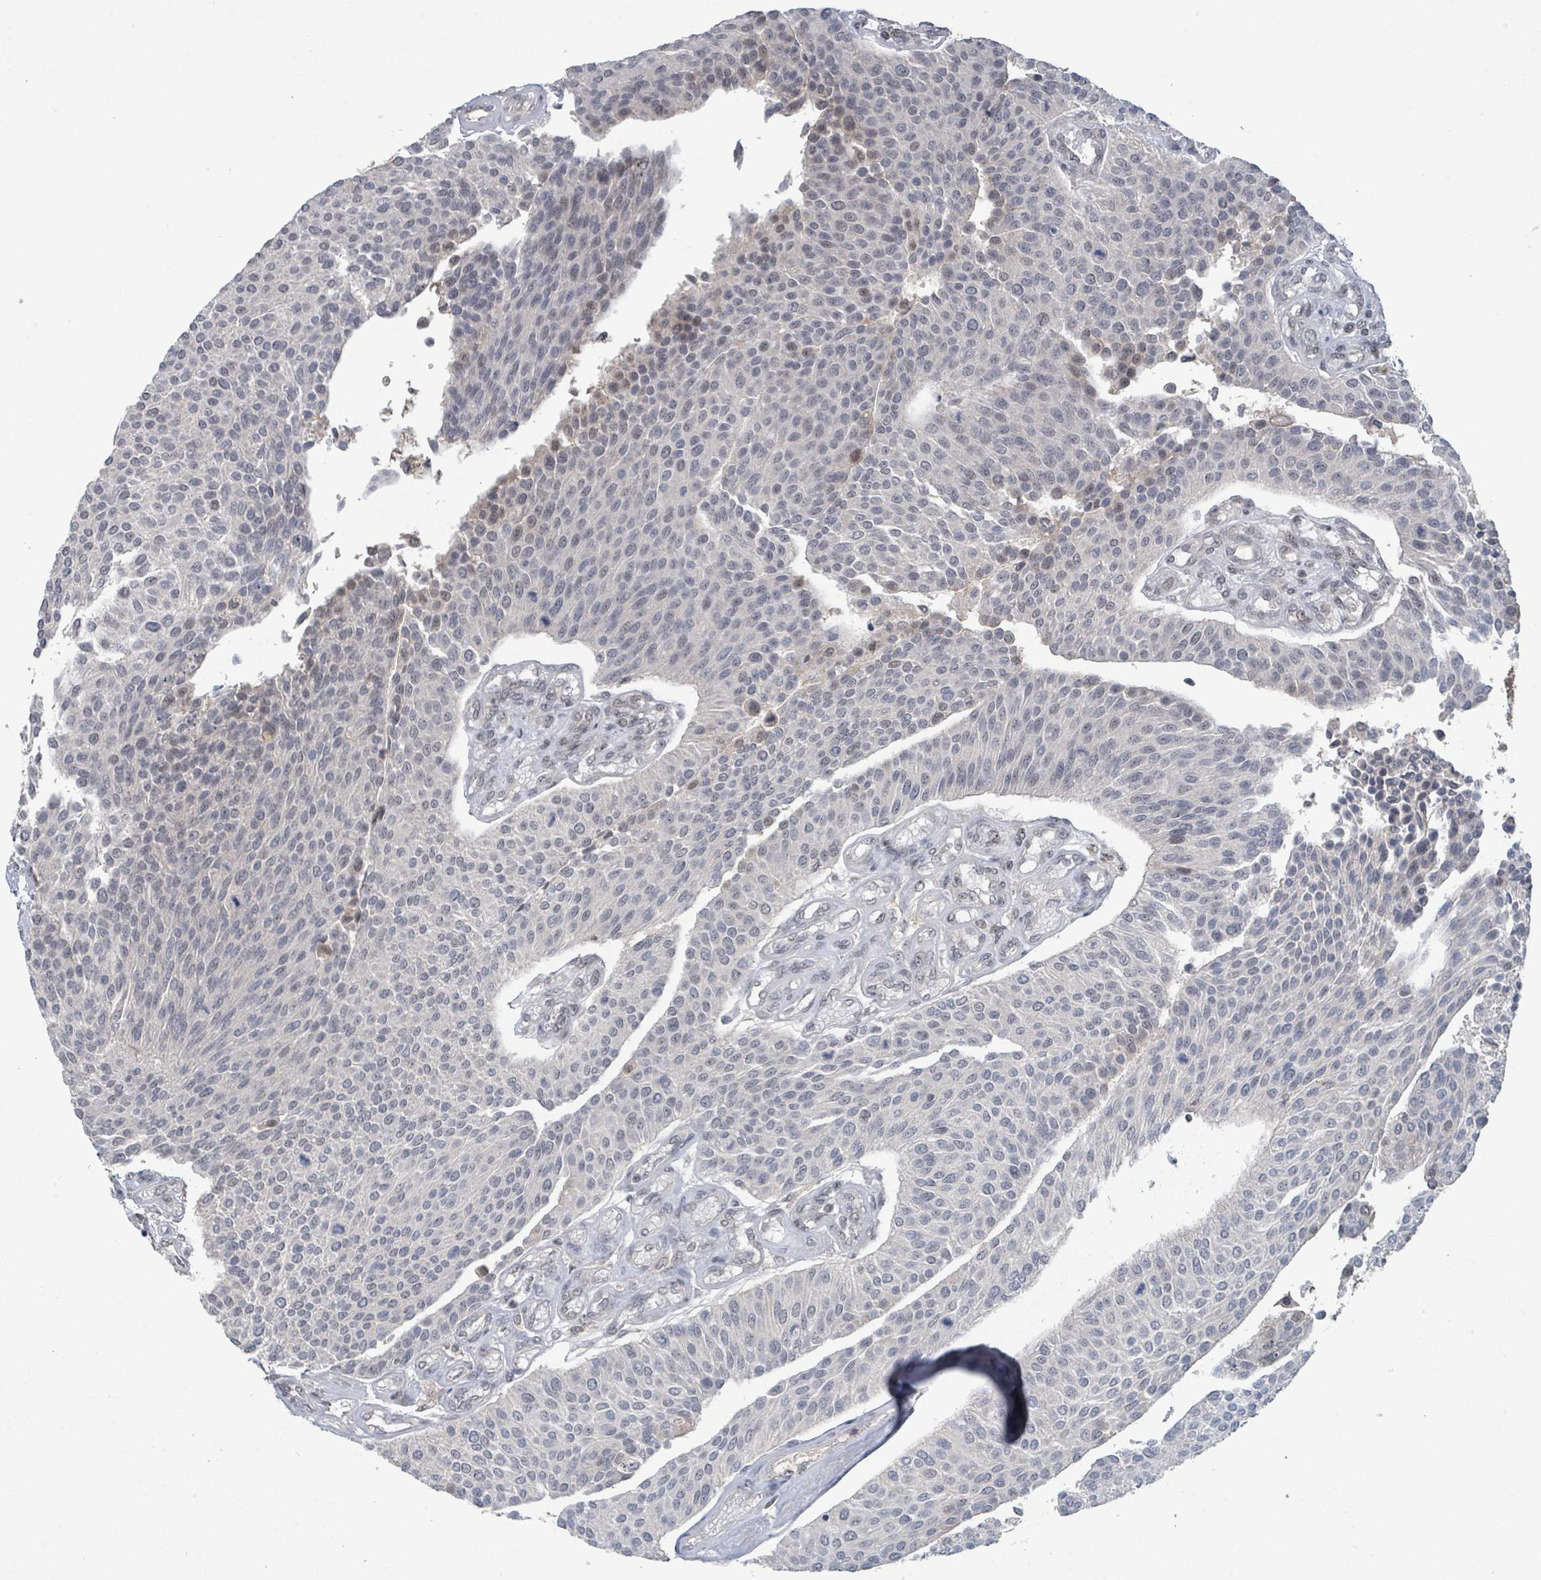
{"staining": {"intensity": "negative", "quantity": "none", "location": "none"}, "tissue": "urothelial cancer", "cell_type": "Tumor cells", "image_type": "cancer", "snomed": [{"axis": "morphology", "description": "Urothelial carcinoma, NOS"}, {"axis": "topography", "description": "Urinary bladder"}], "caption": "Transitional cell carcinoma stained for a protein using immunohistochemistry (IHC) demonstrates no staining tumor cells.", "gene": "ZBTB14", "patient": {"sex": "male", "age": 55}}